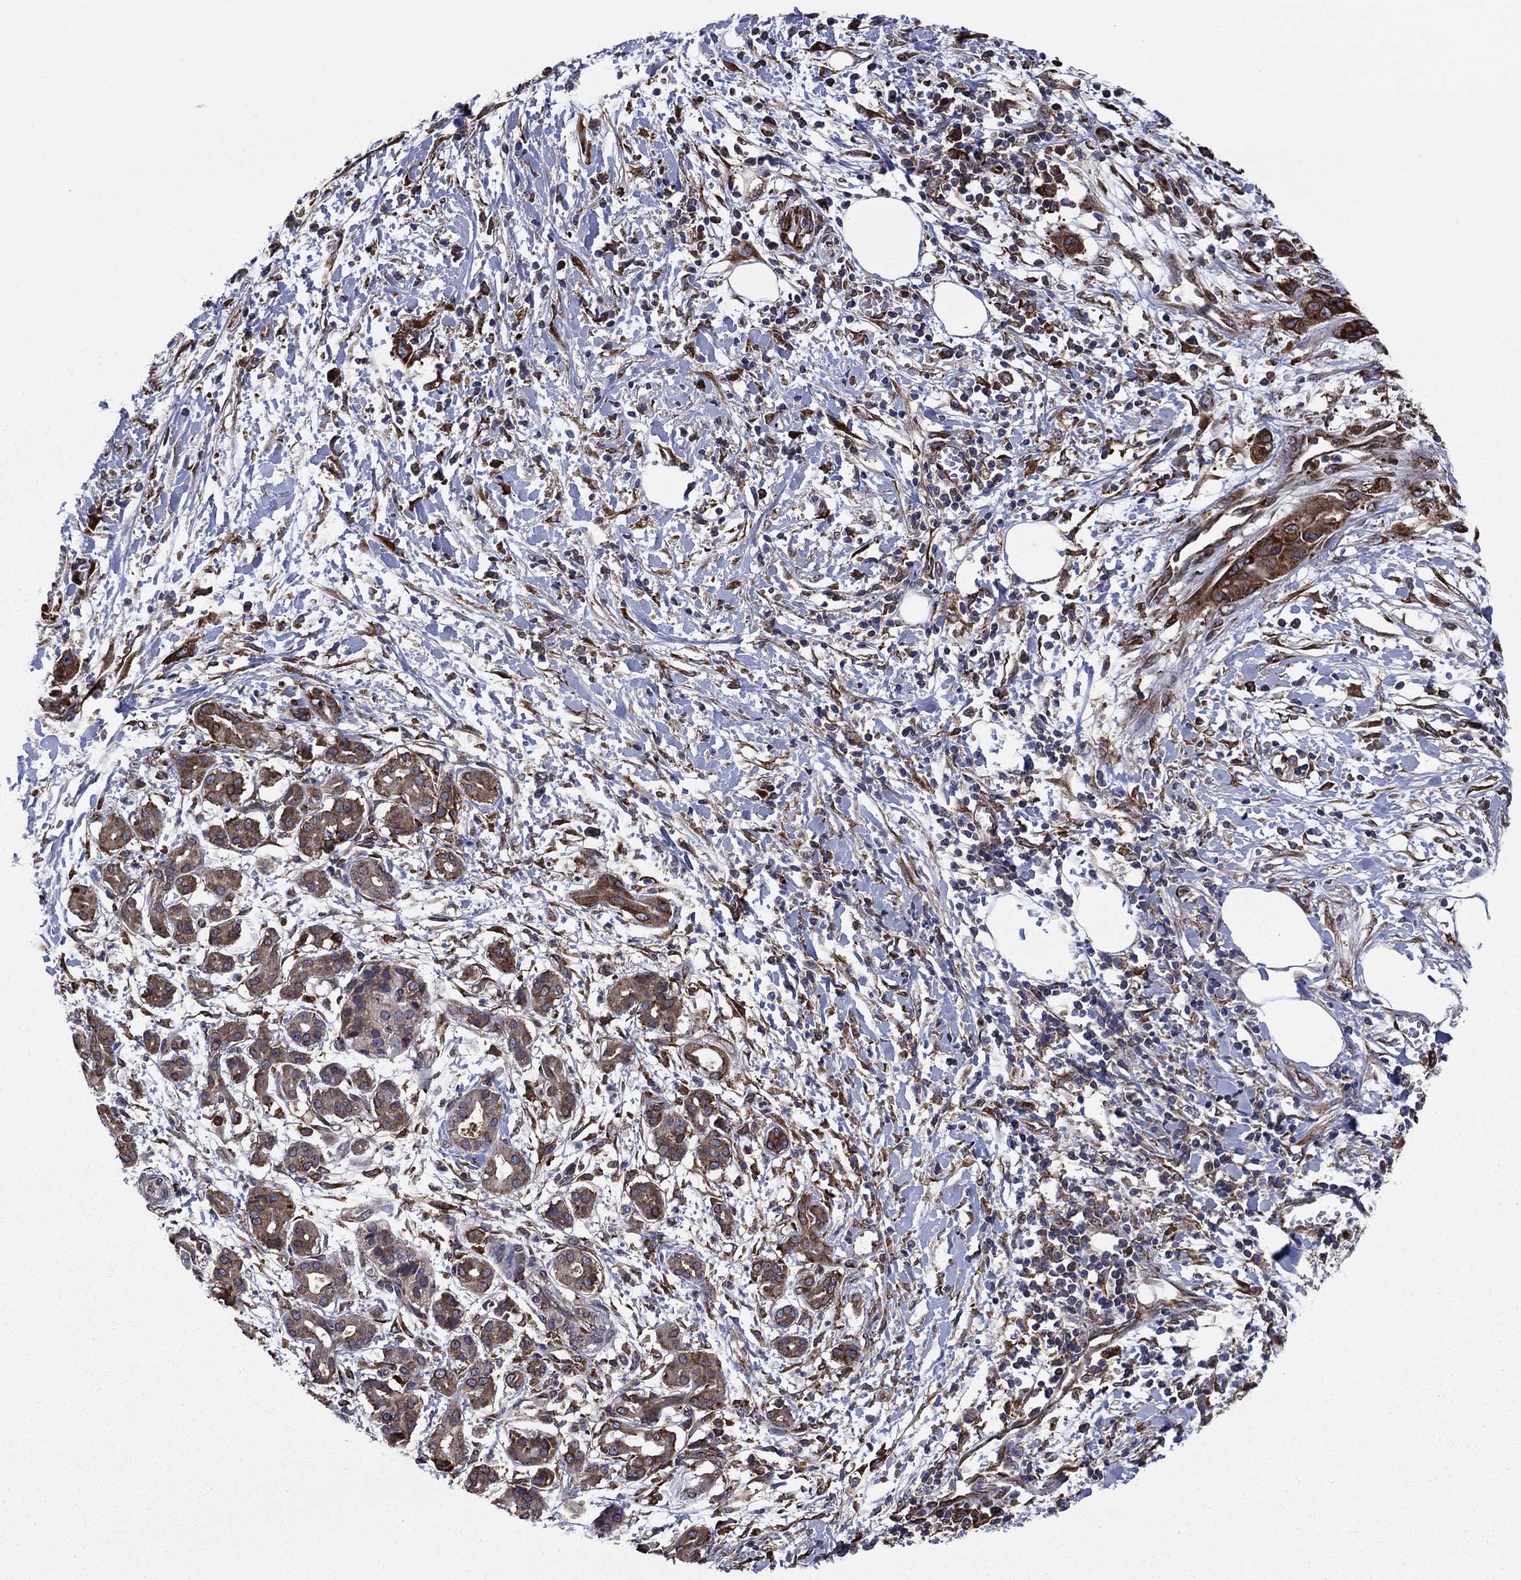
{"staining": {"intensity": "moderate", "quantity": ">75%", "location": "cytoplasmic/membranous"}, "tissue": "pancreatic cancer", "cell_type": "Tumor cells", "image_type": "cancer", "snomed": [{"axis": "morphology", "description": "Adenocarcinoma, NOS"}, {"axis": "topography", "description": "Pancreas"}], "caption": "A brown stain labels moderate cytoplasmic/membranous expression of a protein in adenocarcinoma (pancreatic) tumor cells.", "gene": "YBX1", "patient": {"sex": "male", "age": 72}}